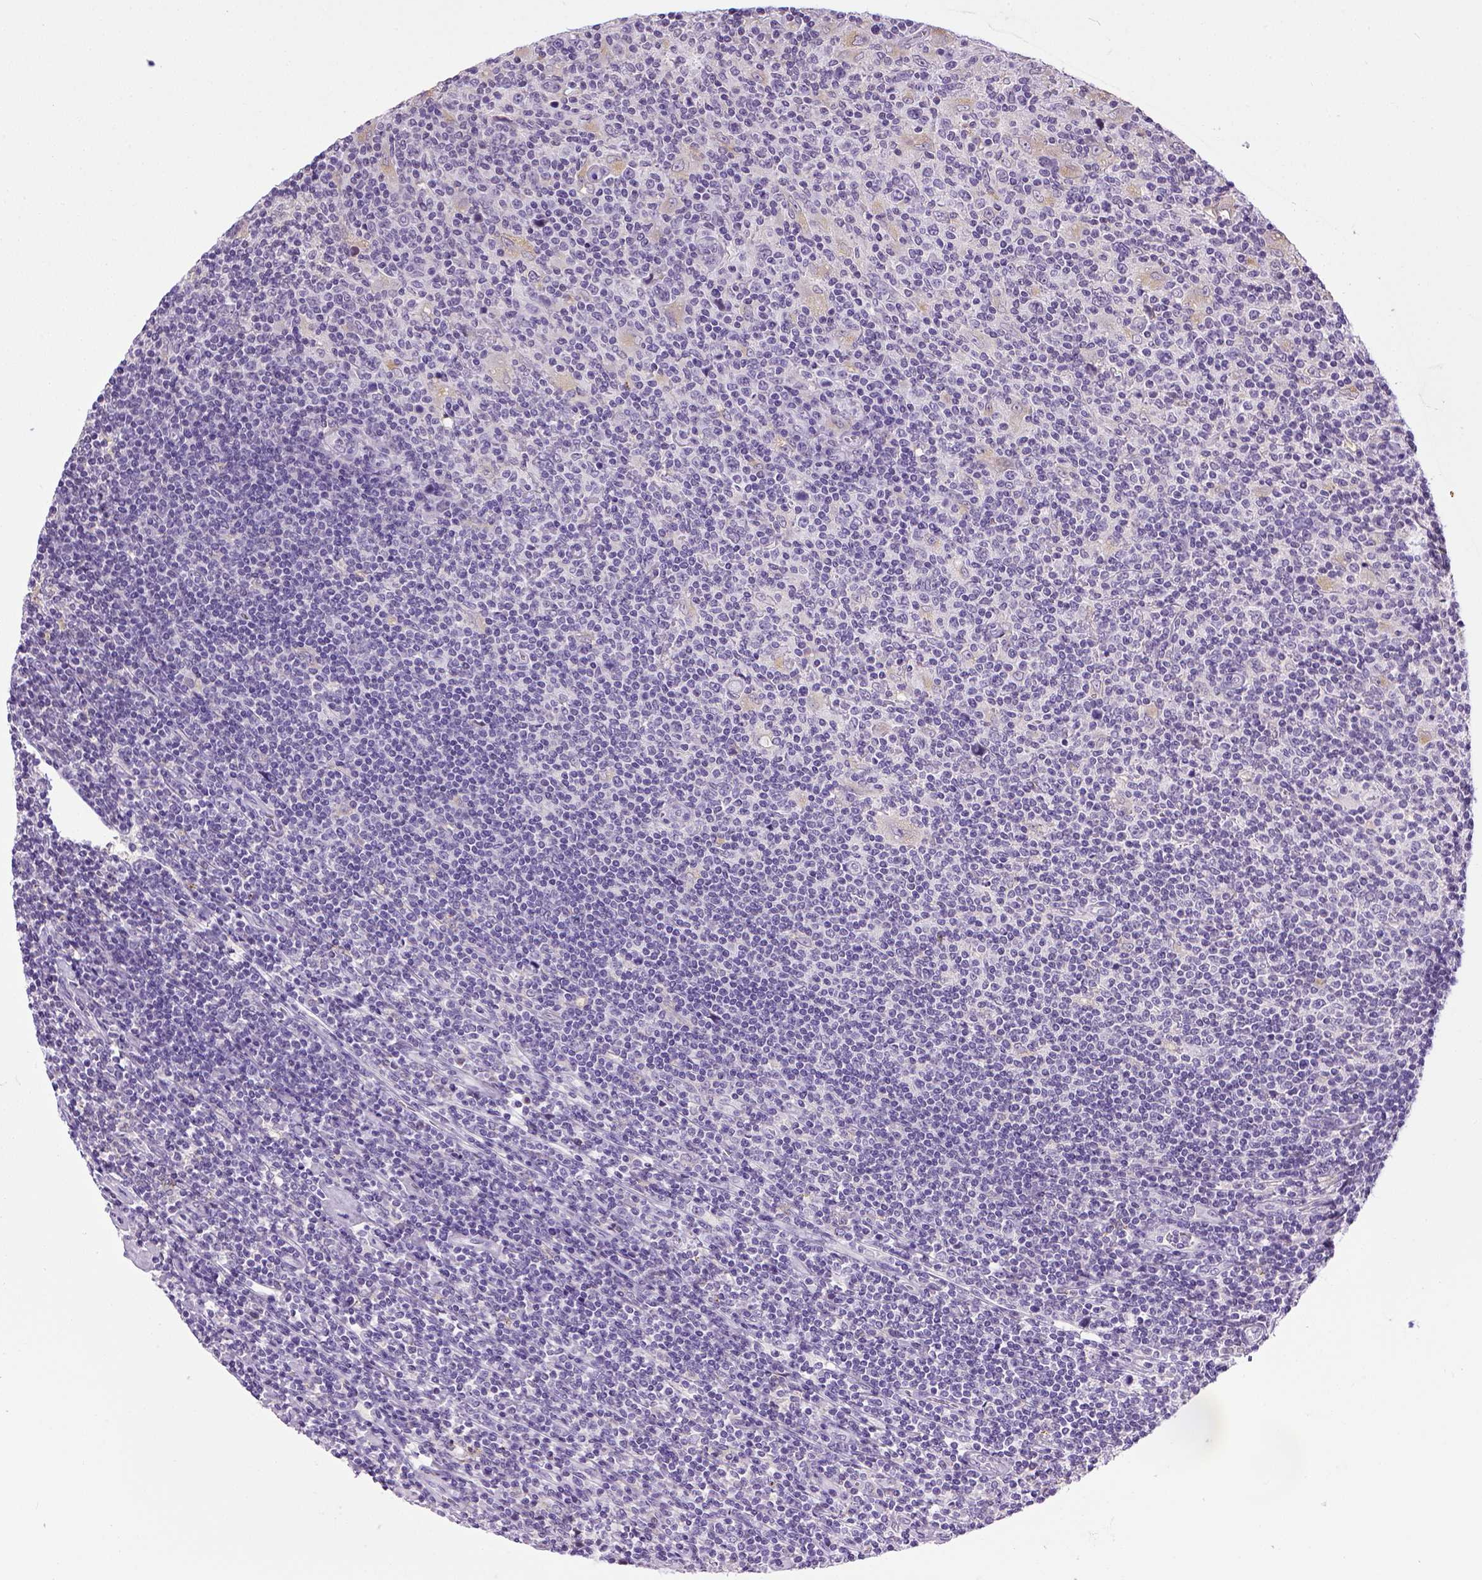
{"staining": {"intensity": "negative", "quantity": "none", "location": "none"}, "tissue": "lymphoma", "cell_type": "Tumor cells", "image_type": "cancer", "snomed": [{"axis": "morphology", "description": "Hodgkin's disease, NOS"}, {"axis": "topography", "description": "Lymph node"}], "caption": "Lymphoma was stained to show a protein in brown. There is no significant positivity in tumor cells.", "gene": "CDH1", "patient": {"sex": "male", "age": 40}}